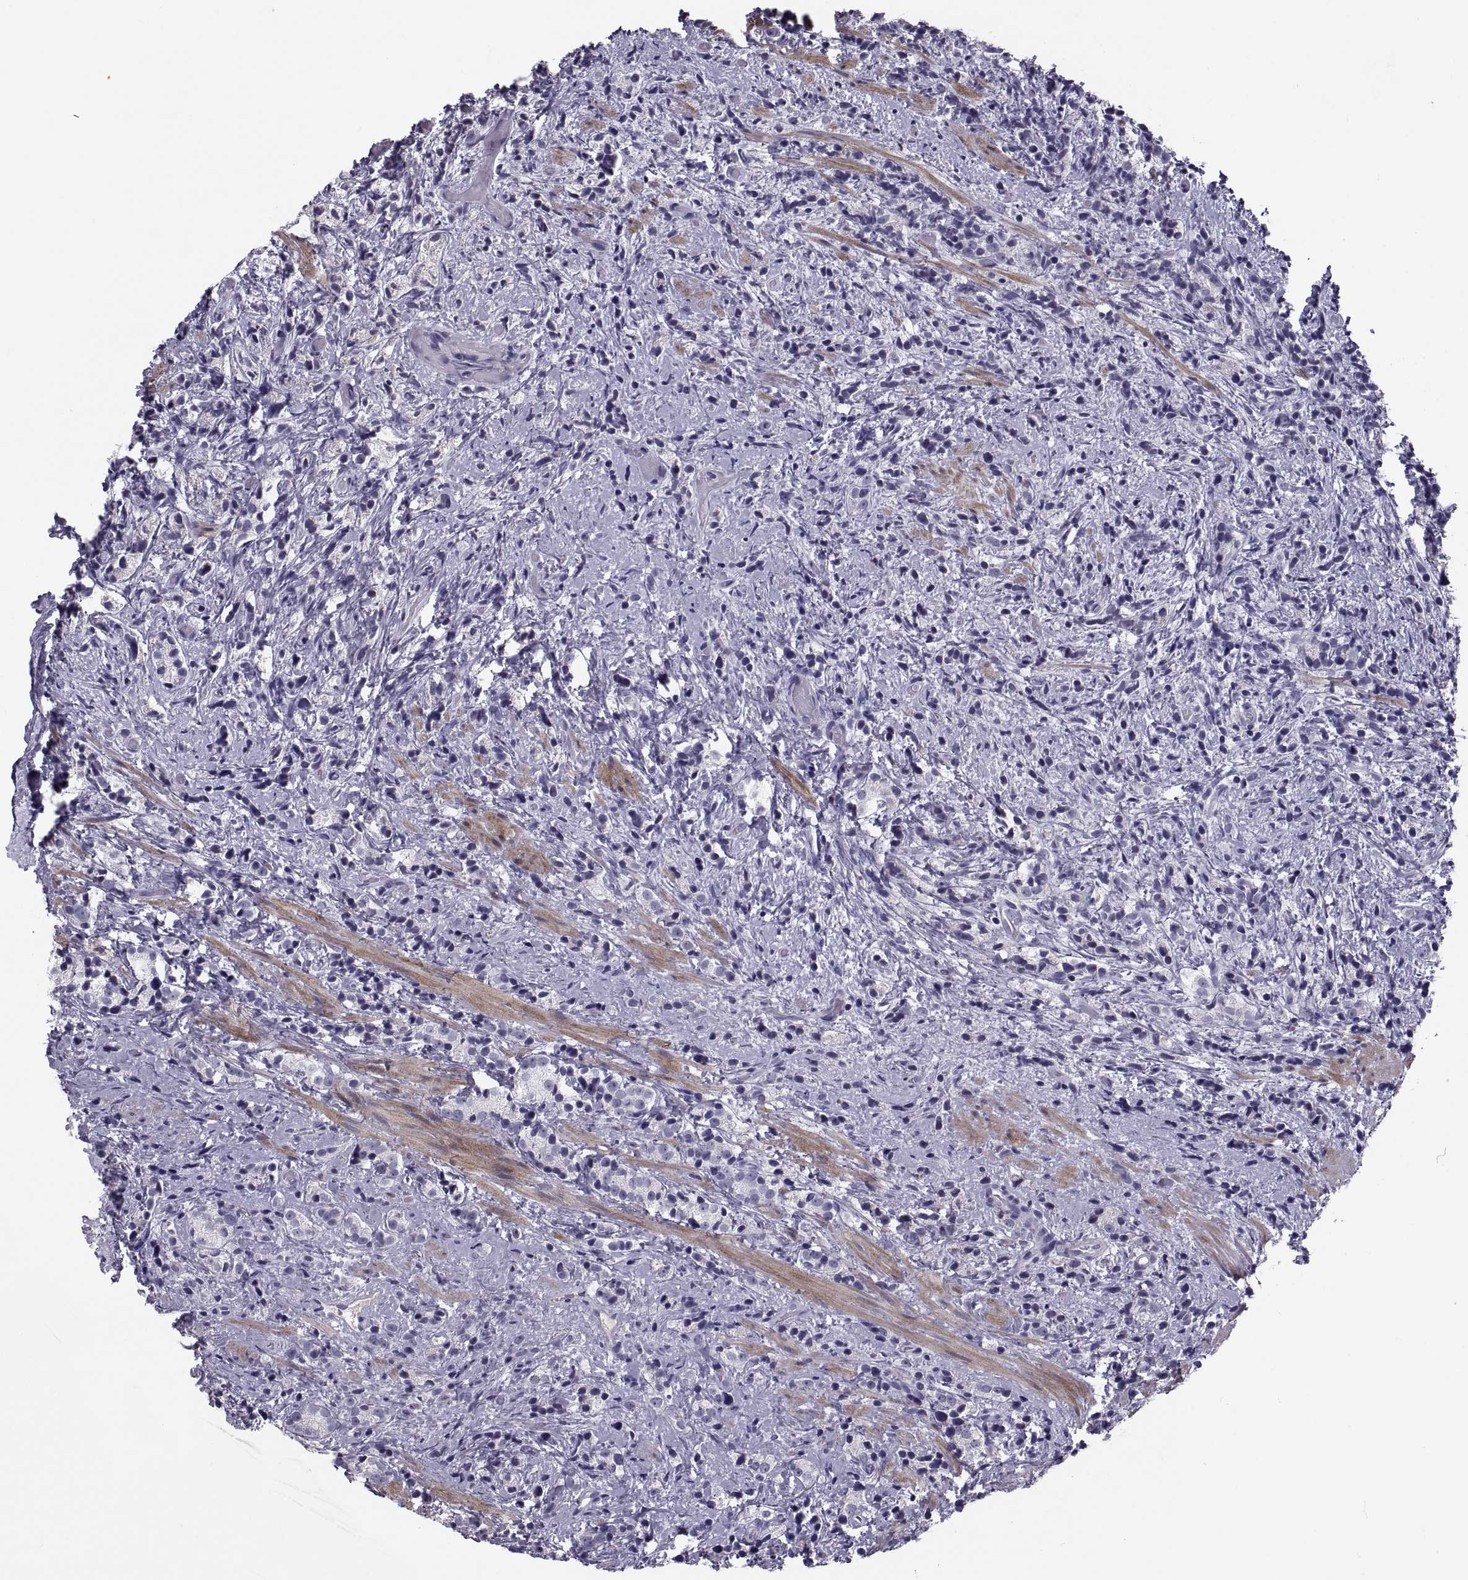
{"staining": {"intensity": "negative", "quantity": "none", "location": "none"}, "tissue": "prostate cancer", "cell_type": "Tumor cells", "image_type": "cancer", "snomed": [{"axis": "morphology", "description": "Adenocarcinoma, High grade"}, {"axis": "topography", "description": "Prostate"}], "caption": "High magnification brightfield microscopy of adenocarcinoma (high-grade) (prostate) stained with DAB (3,3'-diaminobenzidine) (brown) and counterstained with hematoxylin (blue): tumor cells show no significant expression. (Stains: DAB immunohistochemistry (IHC) with hematoxylin counter stain, Microscopy: brightfield microscopy at high magnification).", "gene": "PDZRN4", "patient": {"sex": "male", "age": 53}}